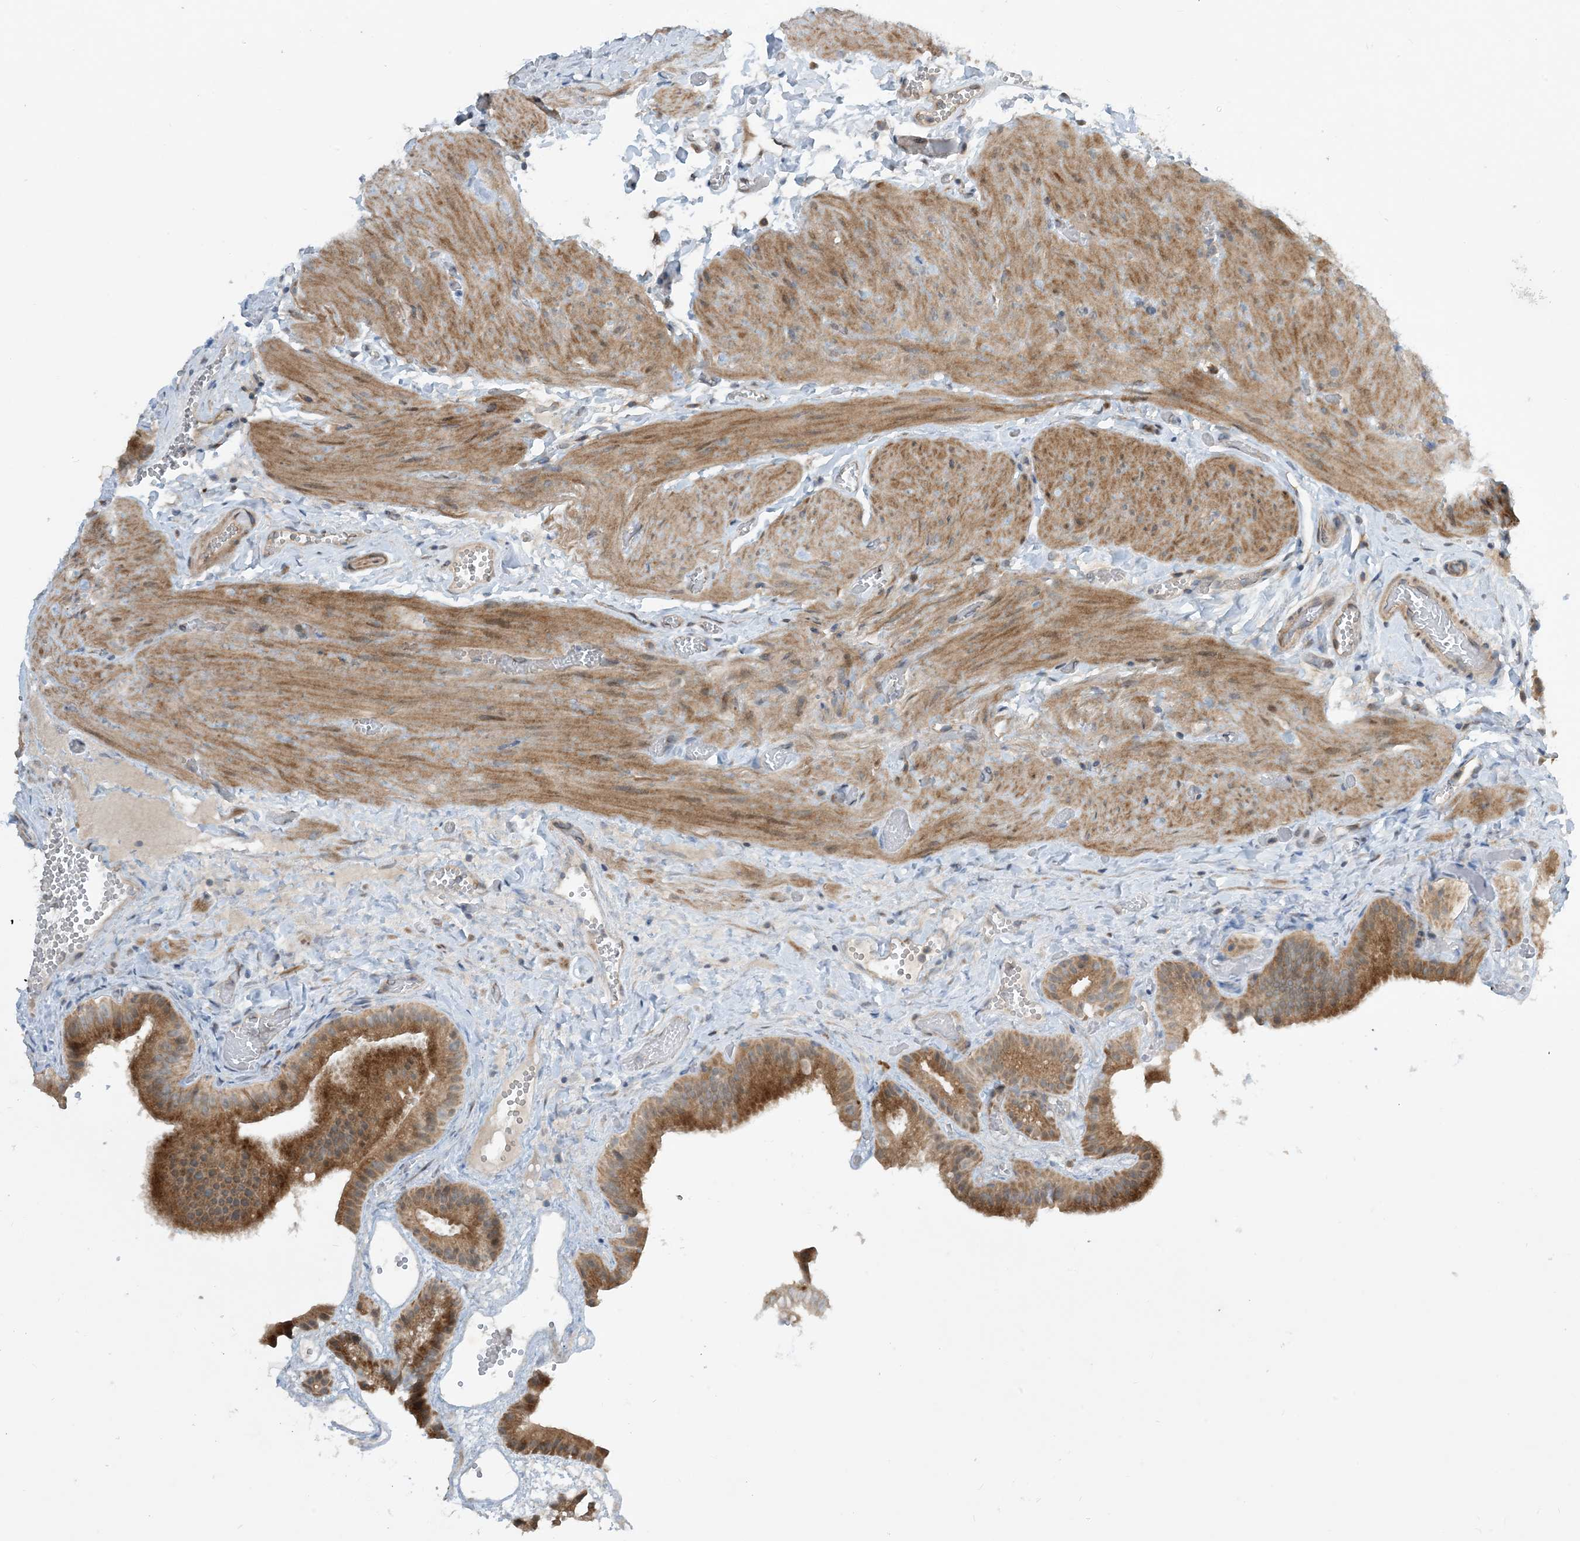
{"staining": {"intensity": "moderate", "quantity": ">75%", "location": "cytoplasmic/membranous"}, "tissue": "gallbladder", "cell_type": "Glandular cells", "image_type": "normal", "snomed": [{"axis": "morphology", "description": "Normal tissue, NOS"}, {"axis": "topography", "description": "Gallbladder"}], "caption": "Immunohistochemistry (DAB) staining of normal human gallbladder reveals moderate cytoplasmic/membranous protein staining in approximately >75% of glandular cells. The protein of interest is shown in brown color, while the nuclei are stained blue.", "gene": "PHOSPHO2", "patient": {"sex": "female", "age": 64}}